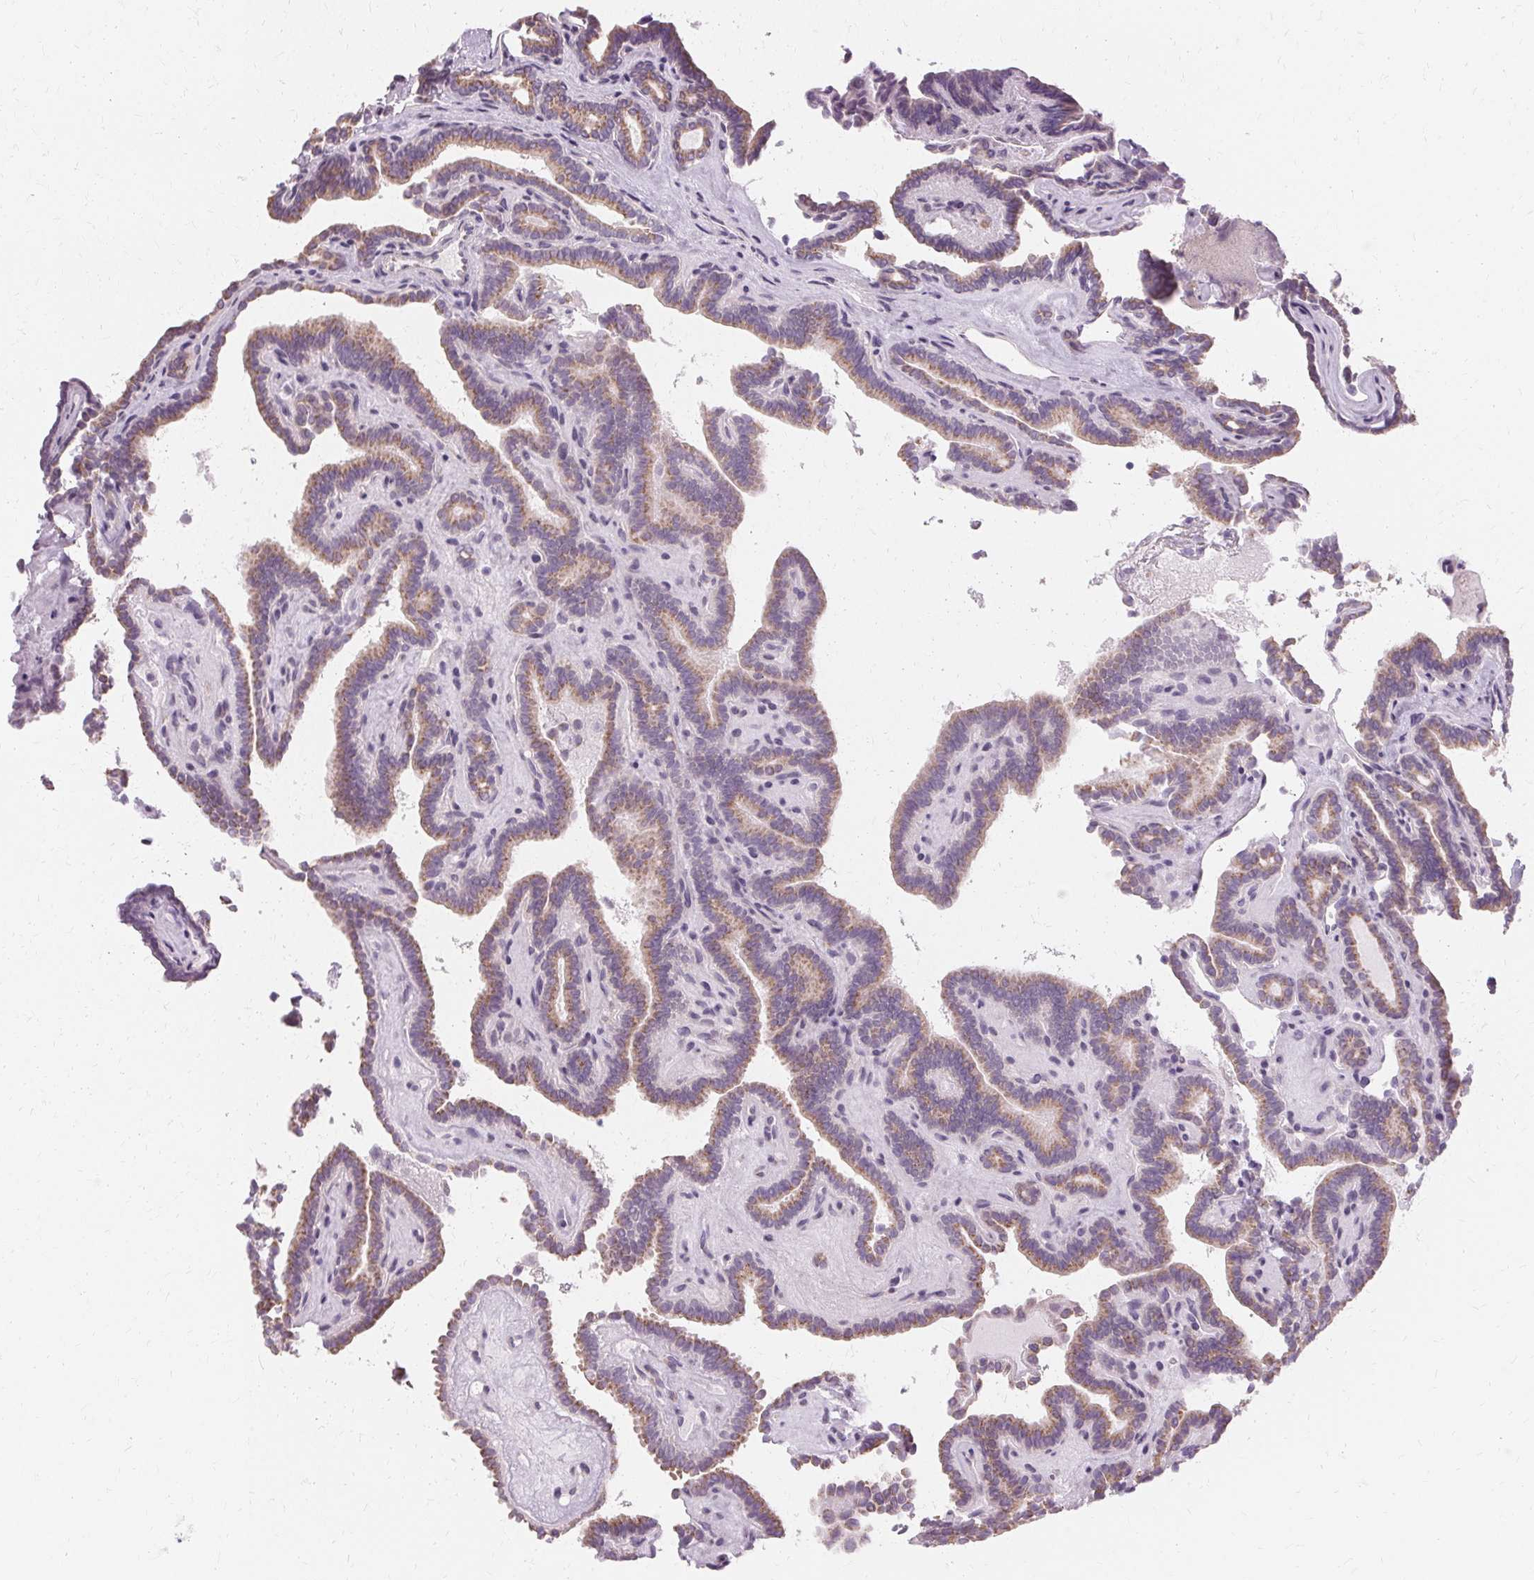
{"staining": {"intensity": "weak", "quantity": ">75%", "location": "cytoplasmic/membranous"}, "tissue": "thyroid cancer", "cell_type": "Tumor cells", "image_type": "cancer", "snomed": [{"axis": "morphology", "description": "Papillary adenocarcinoma, NOS"}, {"axis": "topography", "description": "Thyroid gland"}], "caption": "Thyroid papillary adenocarcinoma was stained to show a protein in brown. There is low levels of weak cytoplasmic/membranous expression in approximately >75% of tumor cells.", "gene": "FCRL3", "patient": {"sex": "female", "age": 21}}